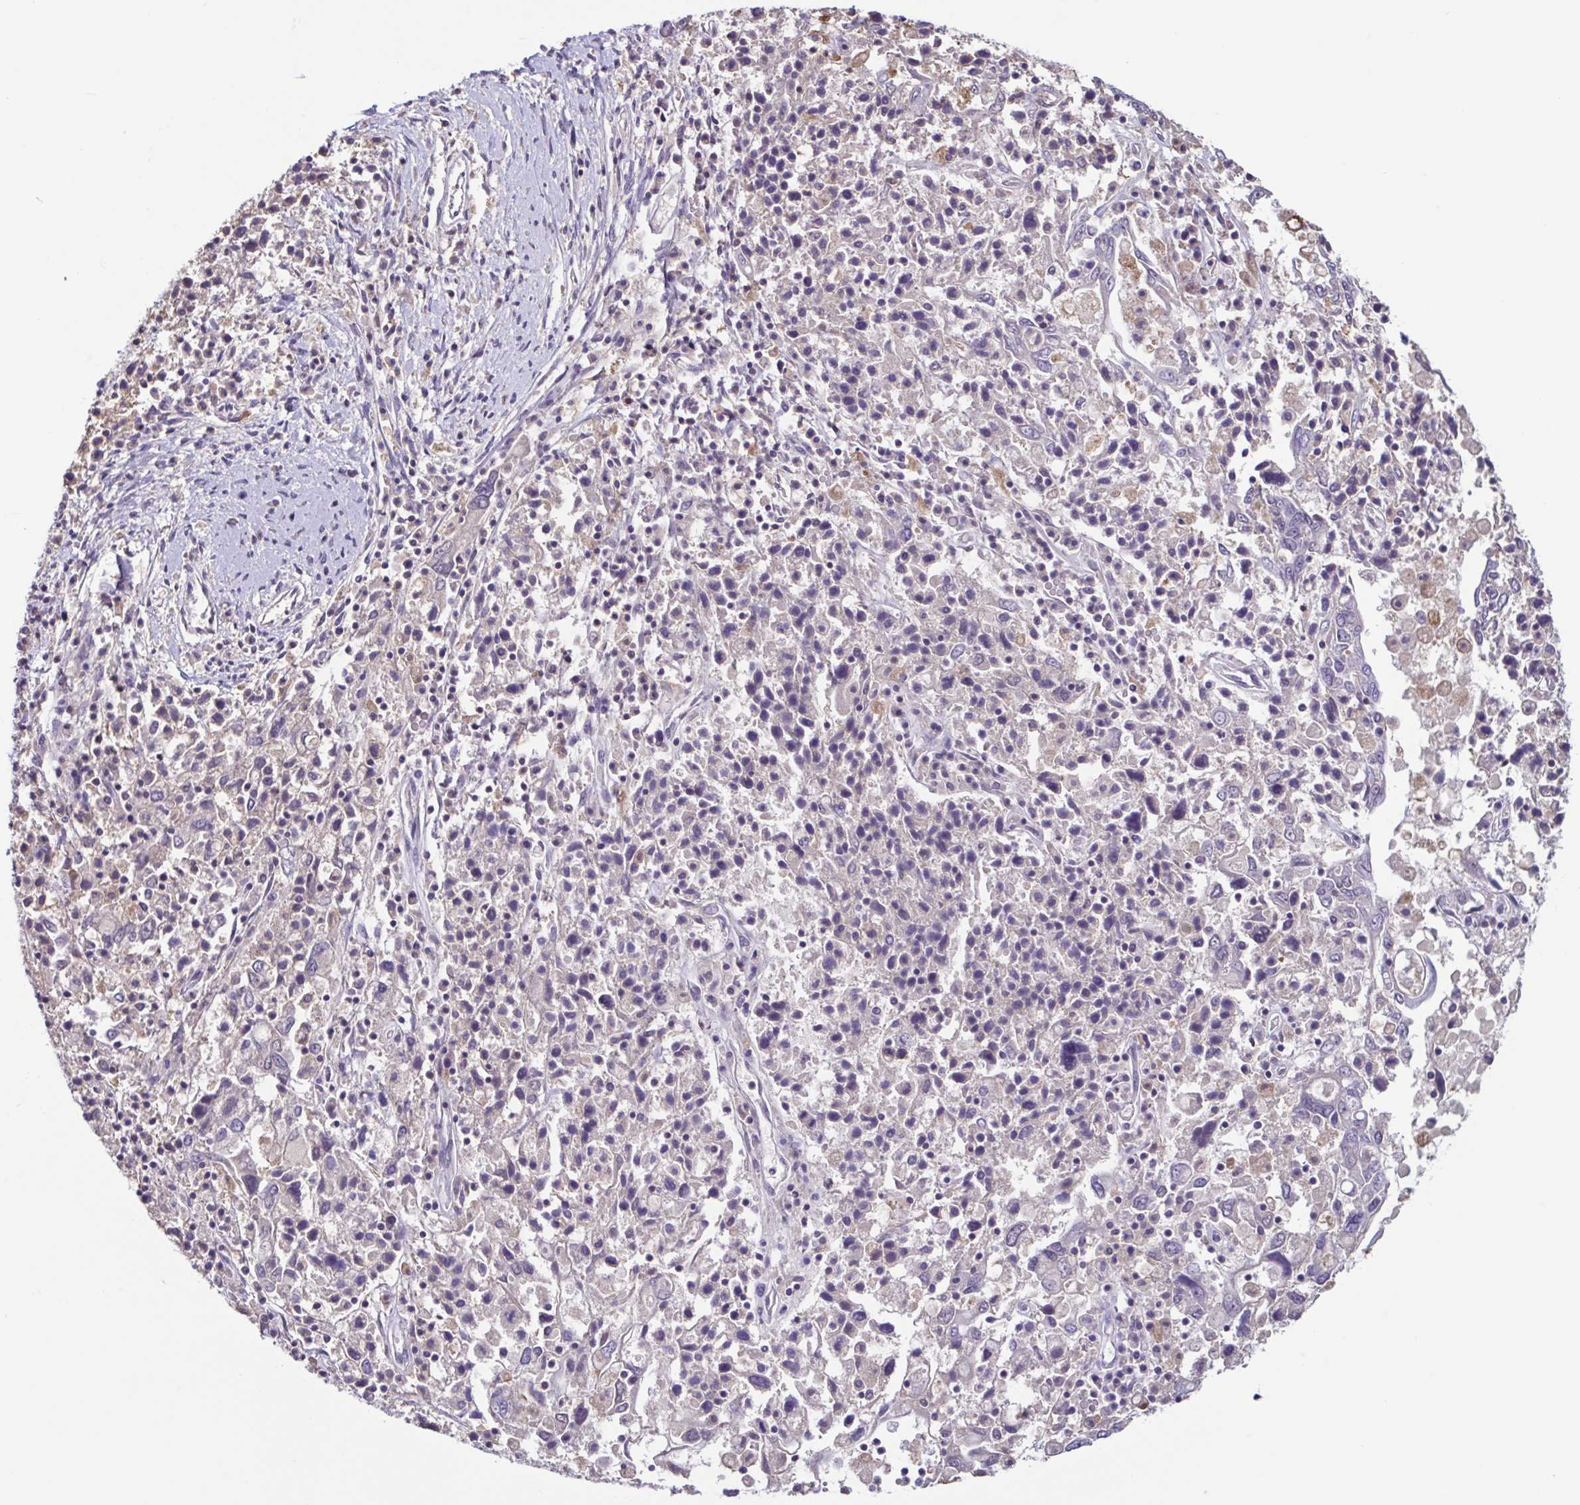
{"staining": {"intensity": "negative", "quantity": "none", "location": "none"}, "tissue": "ovarian cancer", "cell_type": "Tumor cells", "image_type": "cancer", "snomed": [{"axis": "morphology", "description": "Carcinoma, endometroid"}, {"axis": "topography", "description": "Ovary"}], "caption": "There is no significant expression in tumor cells of ovarian cancer.", "gene": "ACTRT3", "patient": {"sex": "female", "age": 62}}